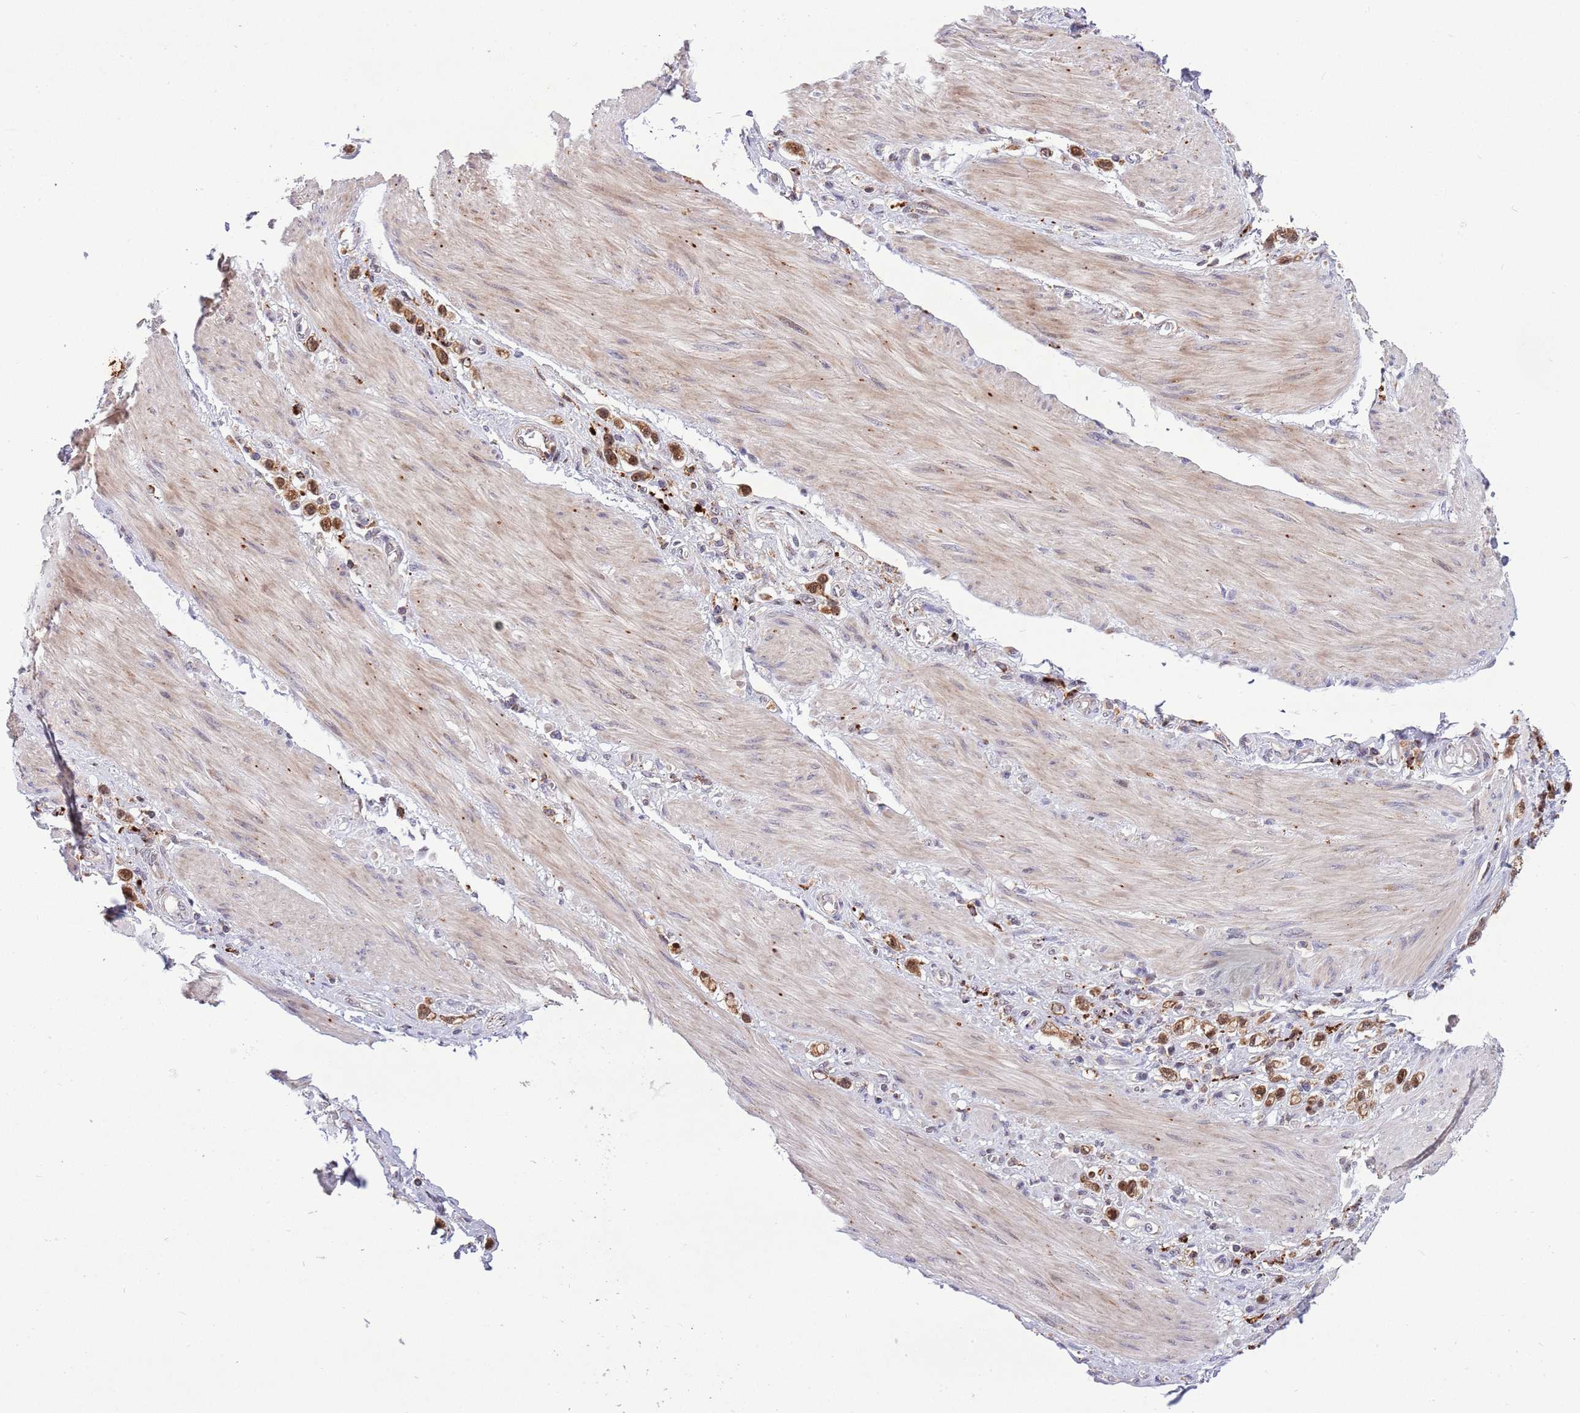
{"staining": {"intensity": "moderate", "quantity": ">75%", "location": "cytoplasmic/membranous,nuclear"}, "tissue": "stomach cancer", "cell_type": "Tumor cells", "image_type": "cancer", "snomed": [{"axis": "morphology", "description": "Adenocarcinoma, NOS"}, {"axis": "topography", "description": "Stomach"}], "caption": "IHC (DAB) staining of stomach cancer exhibits moderate cytoplasmic/membranous and nuclear protein staining in approximately >75% of tumor cells.", "gene": "TRIM27", "patient": {"sex": "female", "age": 65}}